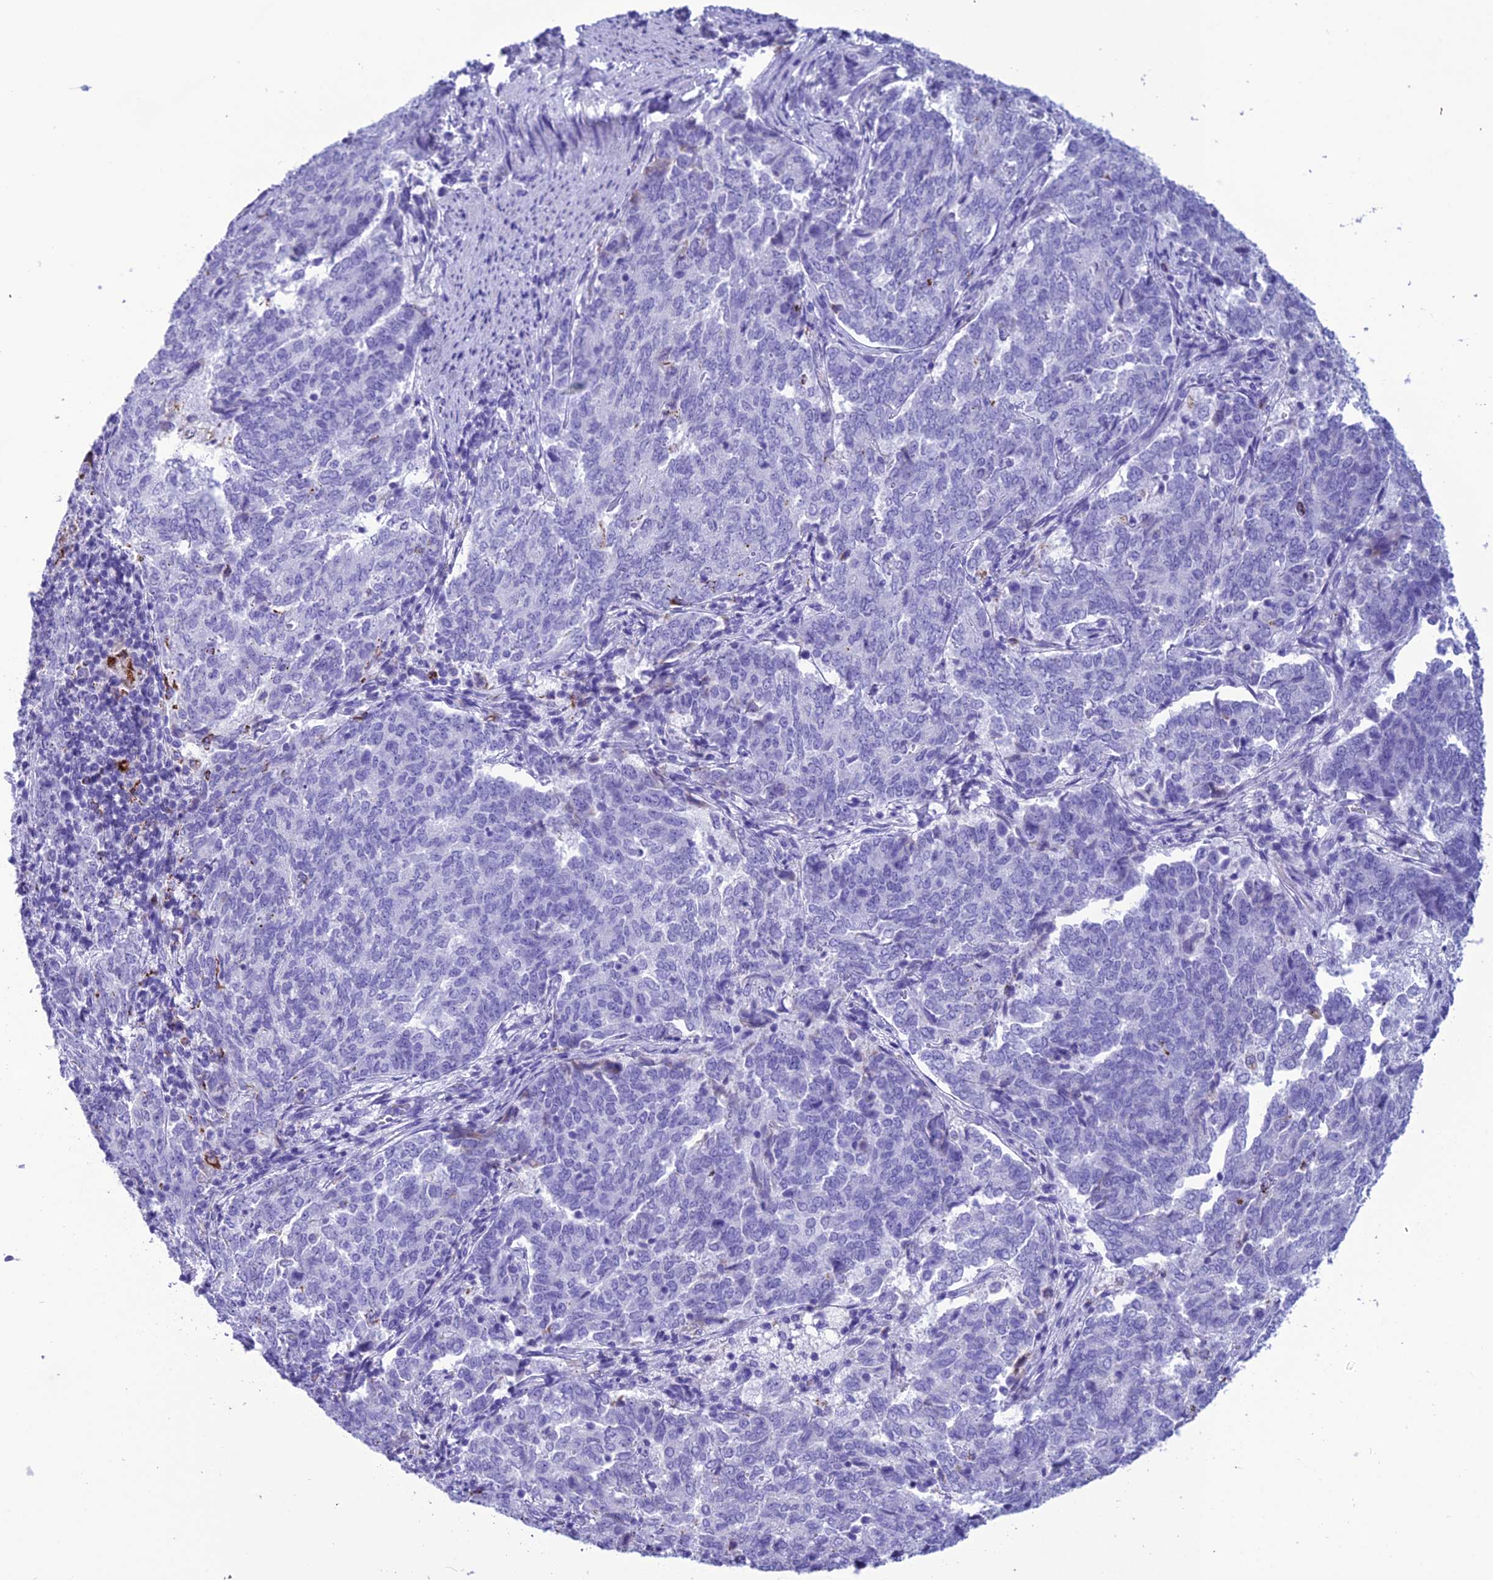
{"staining": {"intensity": "negative", "quantity": "none", "location": "none"}, "tissue": "endometrial cancer", "cell_type": "Tumor cells", "image_type": "cancer", "snomed": [{"axis": "morphology", "description": "Adenocarcinoma, NOS"}, {"axis": "topography", "description": "Endometrium"}], "caption": "An image of endometrial adenocarcinoma stained for a protein reveals no brown staining in tumor cells.", "gene": "TRAM1L1", "patient": {"sex": "female", "age": 80}}